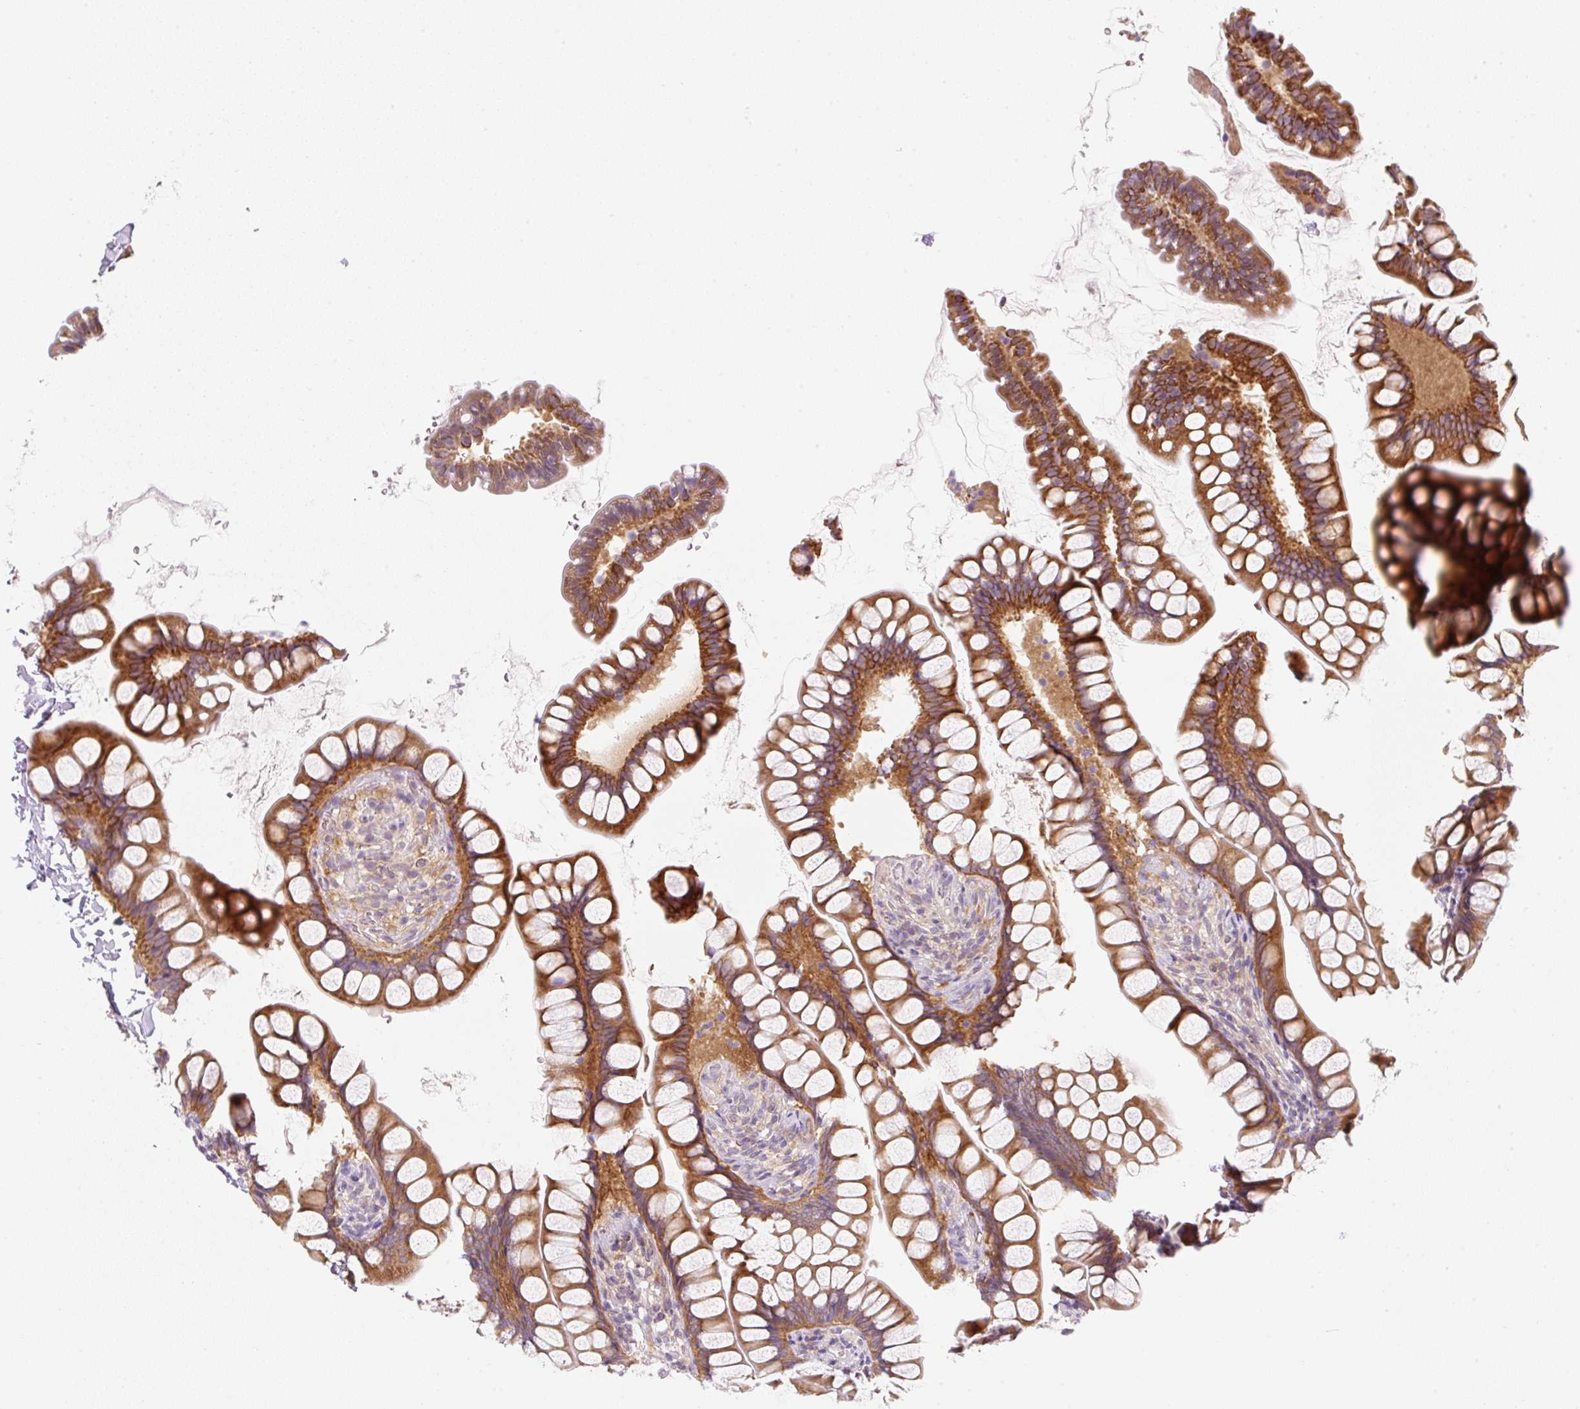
{"staining": {"intensity": "moderate", "quantity": ">75%", "location": "cytoplasmic/membranous"}, "tissue": "small intestine", "cell_type": "Glandular cells", "image_type": "normal", "snomed": [{"axis": "morphology", "description": "Normal tissue, NOS"}, {"axis": "topography", "description": "Small intestine"}], "caption": "This image exhibits IHC staining of normal human small intestine, with medium moderate cytoplasmic/membranous expression in about >75% of glandular cells.", "gene": "OMA1", "patient": {"sex": "male", "age": 70}}